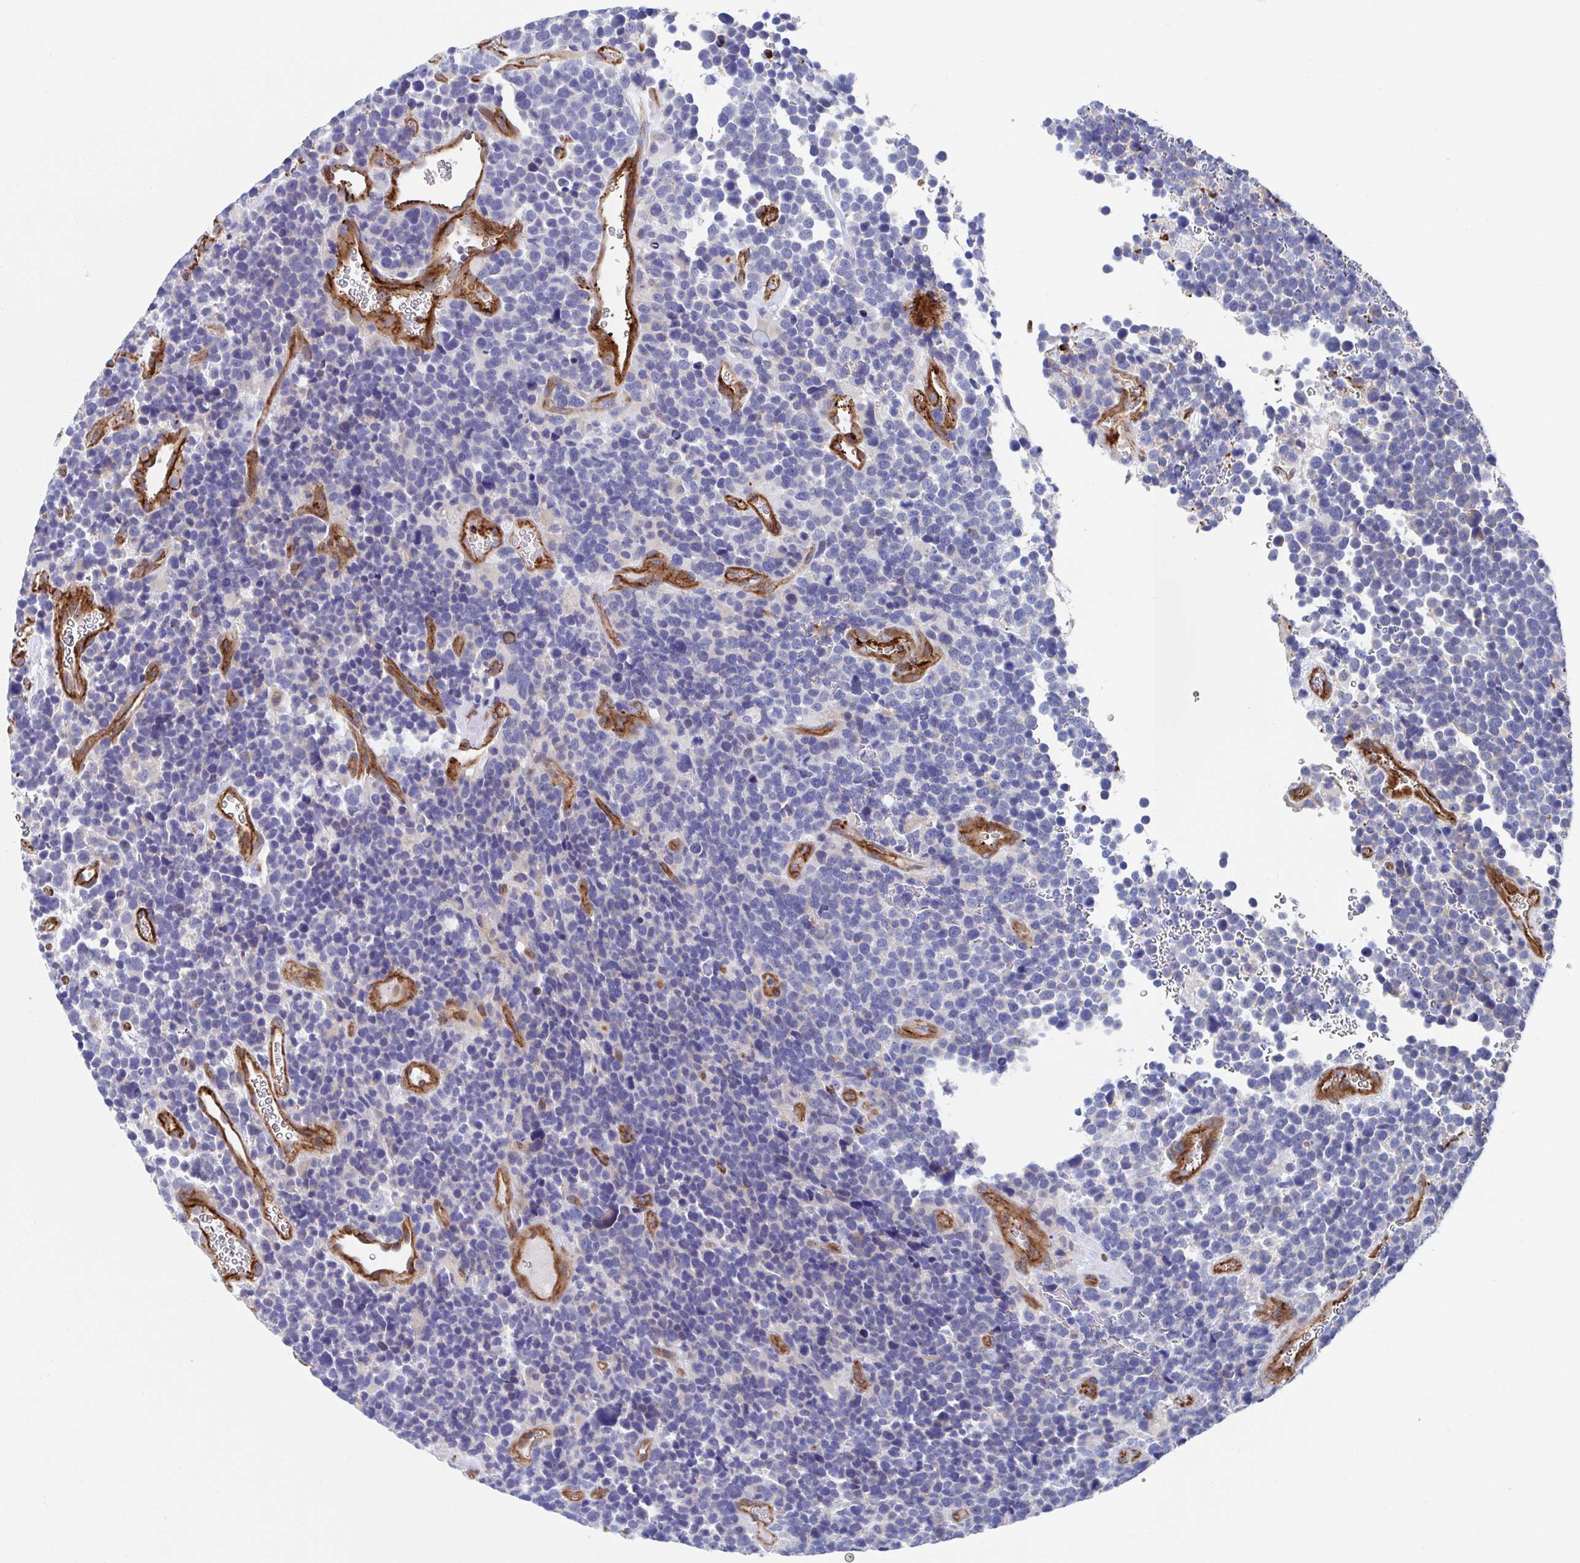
{"staining": {"intensity": "negative", "quantity": "none", "location": "none"}, "tissue": "glioma", "cell_type": "Tumor cells", "image_type": "cancer", "snomed": [{"axis": "morphology", "description": "Glioma, malignant, High grade"}, {"axis": "topography", "description": "Brain"}], "caption": "Immunohistochemistry histopathology image of malignant high-grade glioma stained for a protein (brown), which displays no staining in tumor cells.", "gene": "KLC3", "patient": {"sex": "male", "age": 33}}